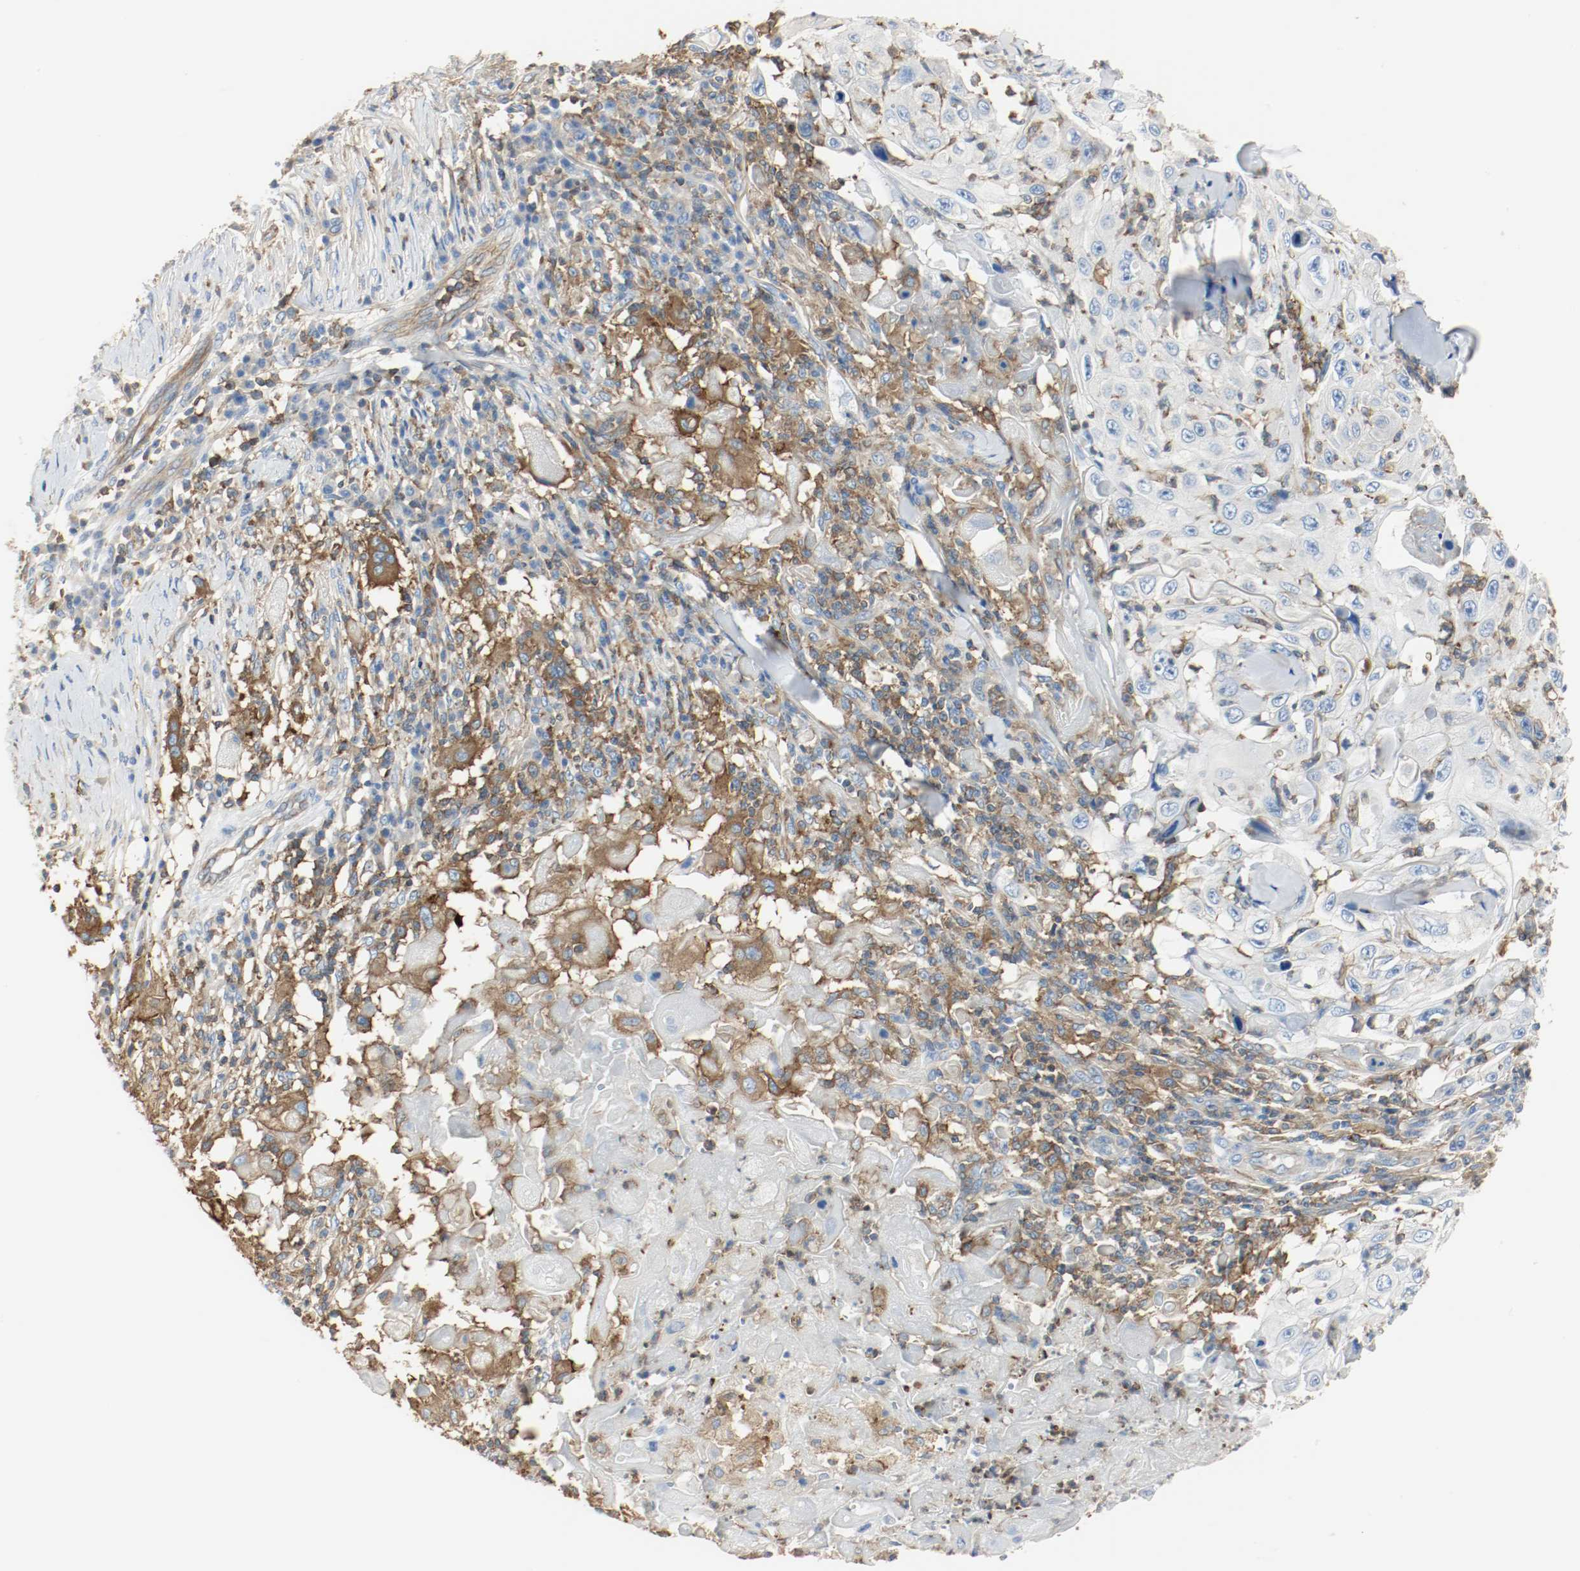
{"staining": {"intensity": "negative", "quantity": "none", "location": "none"}, "tissue": "skin cancer", "cell_type": "Tumor cells", "image_type": "cancer", "snomed": [{"axis": "morphology", "description": "Squamous cell carcinoma, NOS"}, {"axis": "topography", "description": "Skin"}], "caption": "Skin squamous cell carcinoma was stained to show a protein in brown. There is no significant staining in tumor cells.", "gene": "ARPC1B", "patient": {"sex": "male", "age": 86}}